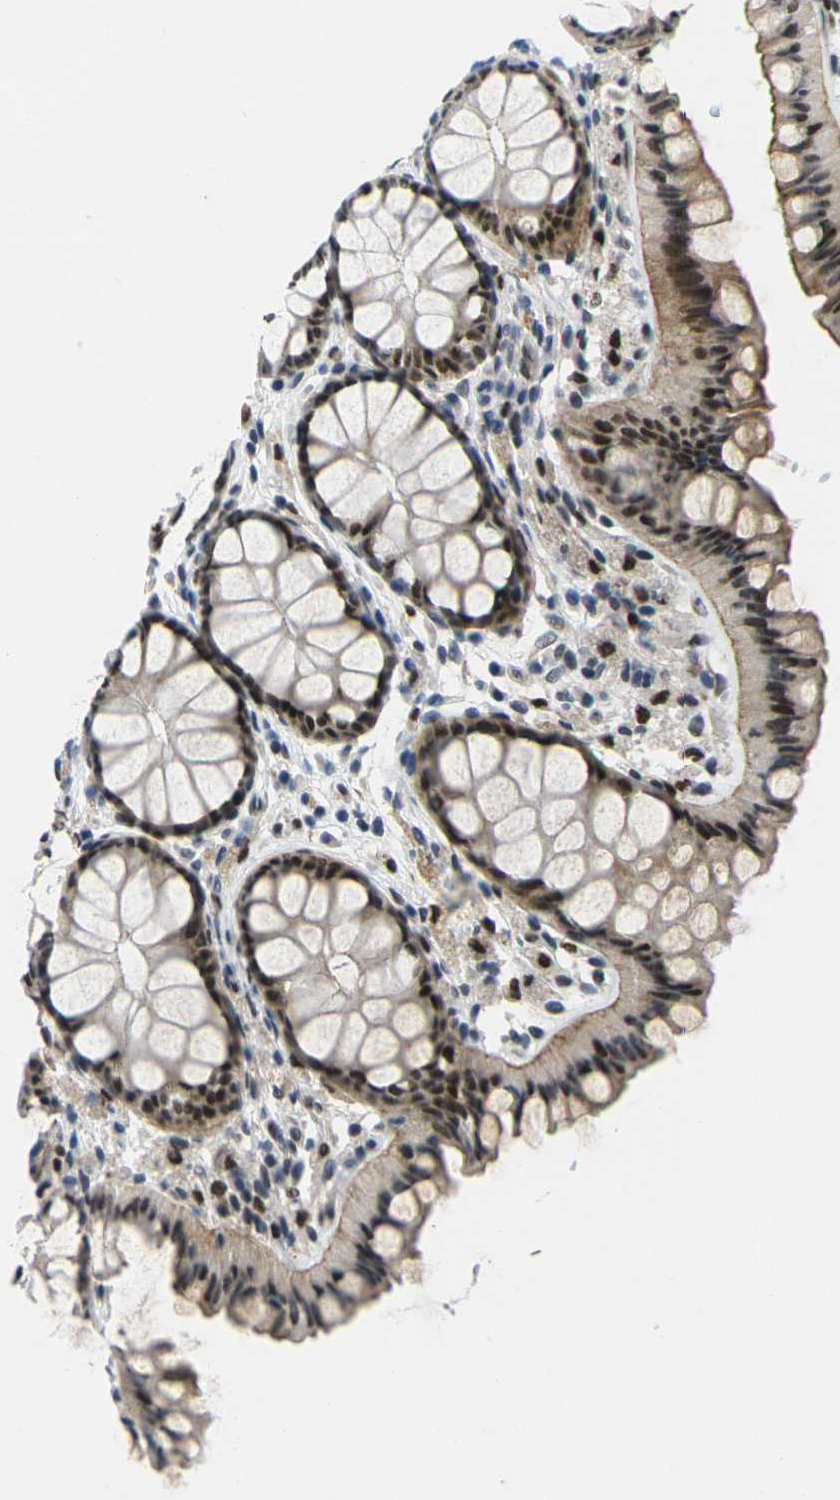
{"staining": {"intensity": "weak", "quantity": "25%-75%", "location": "nuclear"}, "tissue": "colon", "cell_type": "Endothelial cells", "image_type": "normal", "snomed": [{"axis": "morphology", "description": "Normal tissue, NOS"}, {"axis": "topography", "description": "Colon"}], "caption": "Normal colon reveals weak nuclear expression in approximately 25%-75% of endothelial cells, visualized by immunohistochemistry. (brown staining indicates protein expression, while blue staining denotes nuclei).", "gene": "RBM7", "patient": {"sex": "female", "age": 55}}